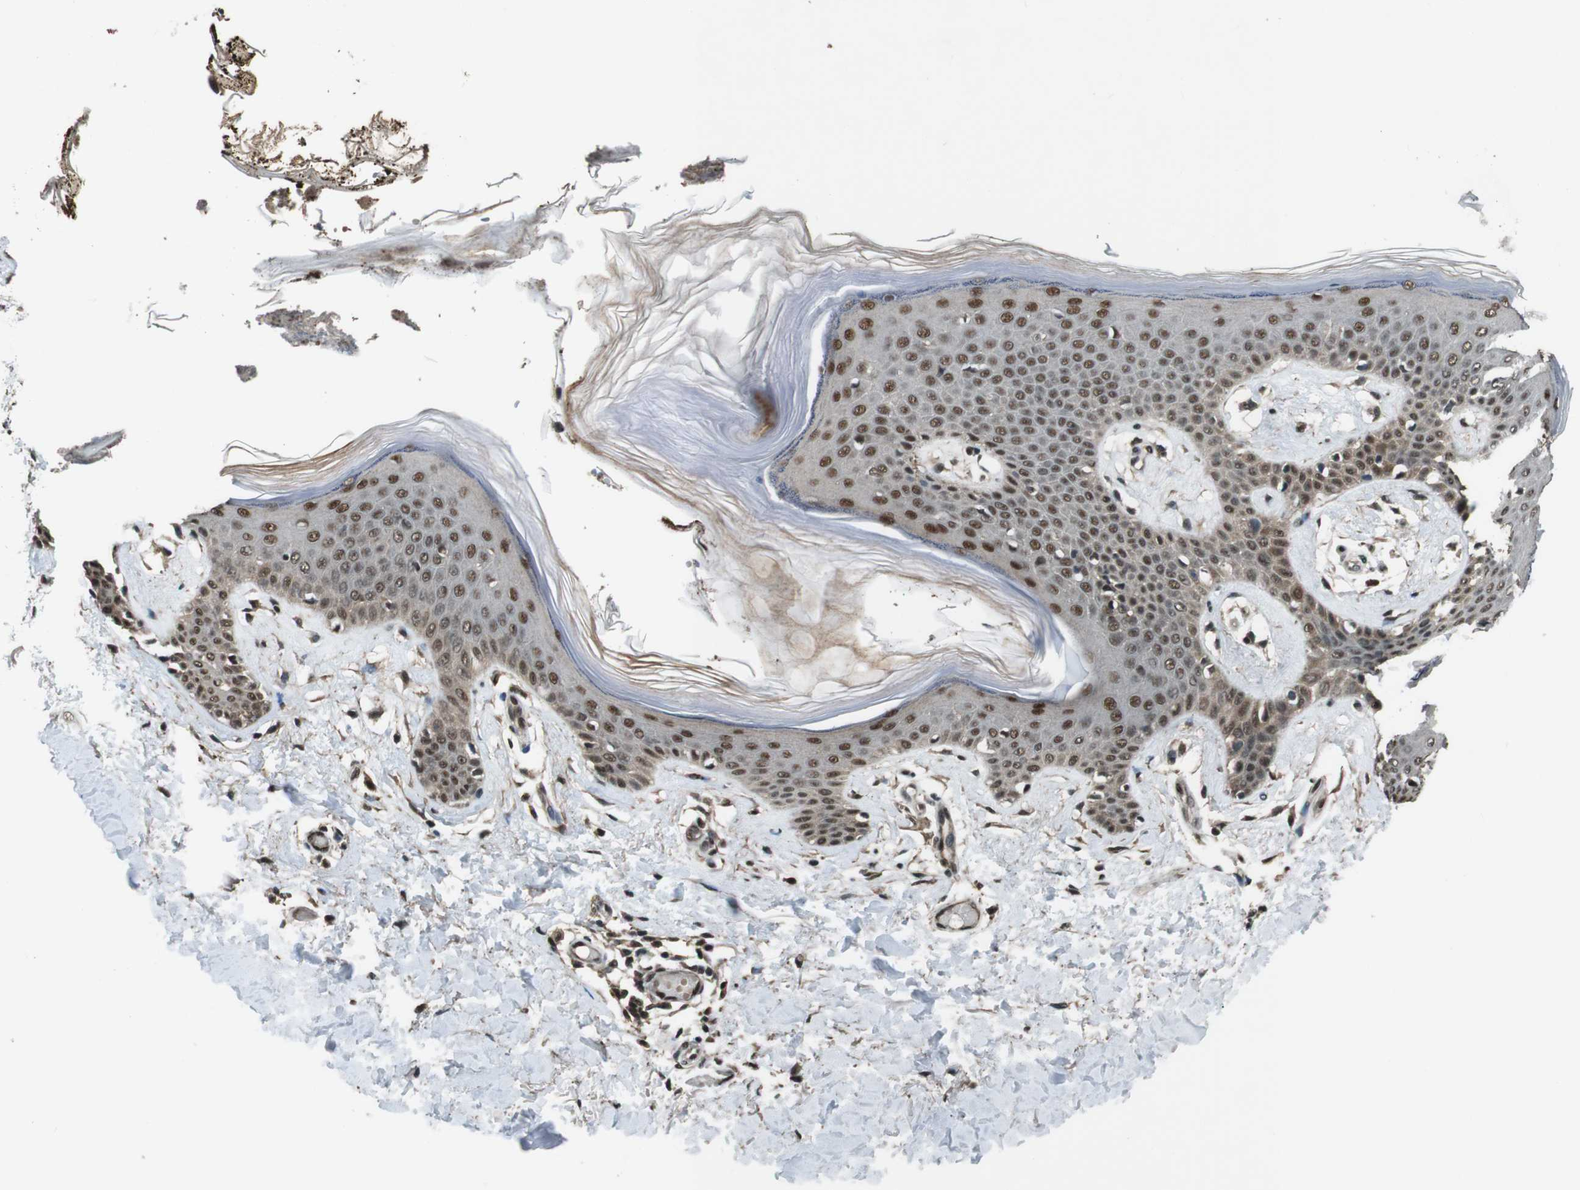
{"staining": {"intensity": "strong", "quantity": ">75%", "location": "cytoplasmic/membranous,nuclear"}, "tissue": "skin", "cell_type": "Fibroblasts", "image_type": "normal", "snomed": [{"axis": "morphology", "description": "Normal tissue, NOS"}, {"axis": "topography", "description": "Skin"}], "caption": "Fibroblasts exhibit high levels of strong cytoplasmic/membranous,nuclear staining in about >75% of cells in normal skin. (DAB IHC with brightfield microscopy, high magnification).", "gene": "NR4A2", "patient": {"sex": "male", "age": 53}}